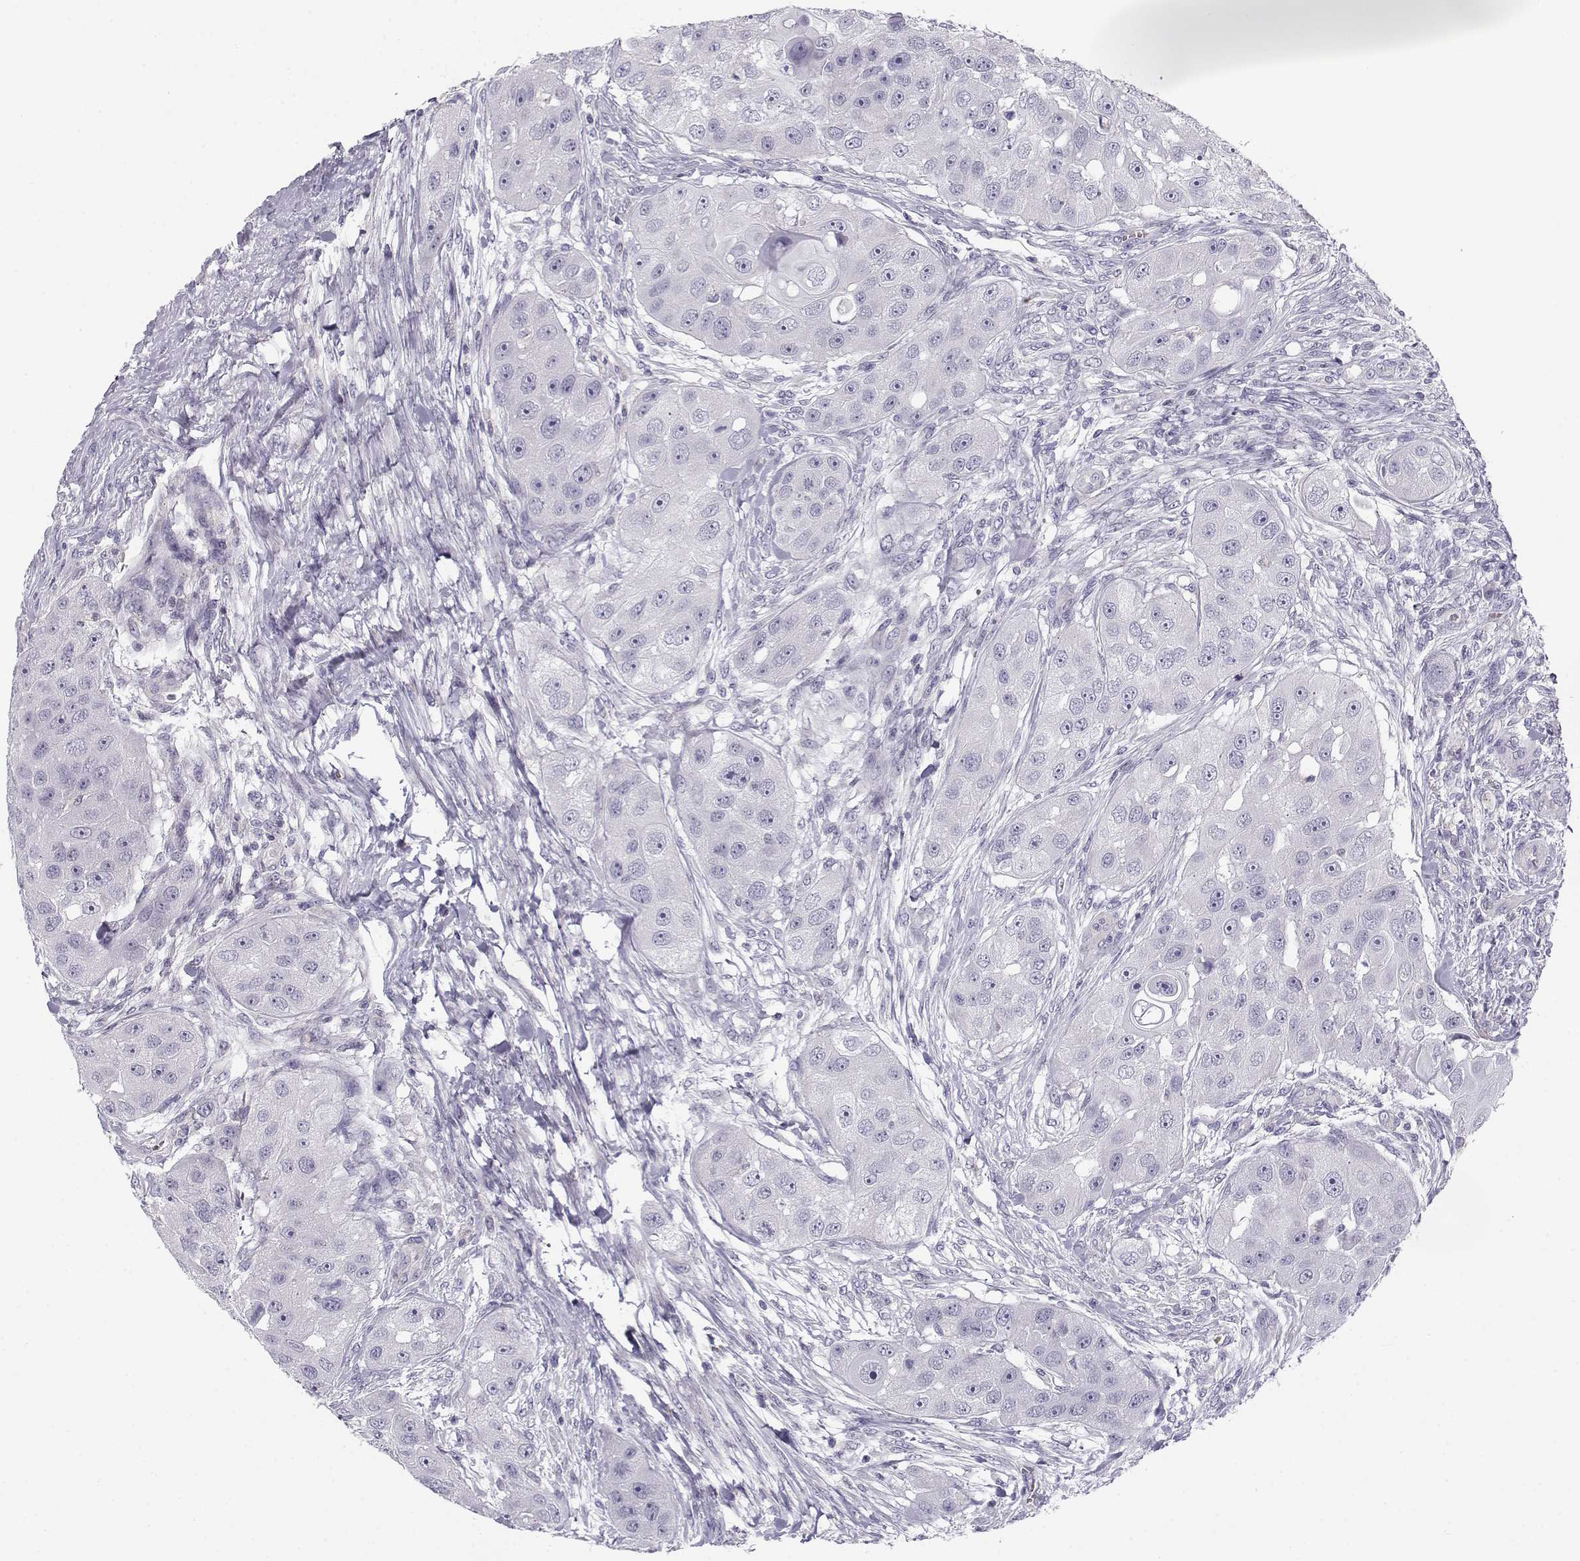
{"staining": {"intensity": "negative", "quantity": "none", "location": "none"}, "tissue": "head and neck cancer", "cell_type": "Tumor cells", "image_type": "cancer", "snomed": [{"axis": "morphology", "description": "Squamous cell carcinoma, NOS"}, {"axis": "topography", "description": "Head-Neck"}], "caption": "A micrograph of human head and neck squamous cell carcinoma is negative for staining in tumor cells.", "gene": "MYO1A", "patient": {"sex": "male", "age": 51}}